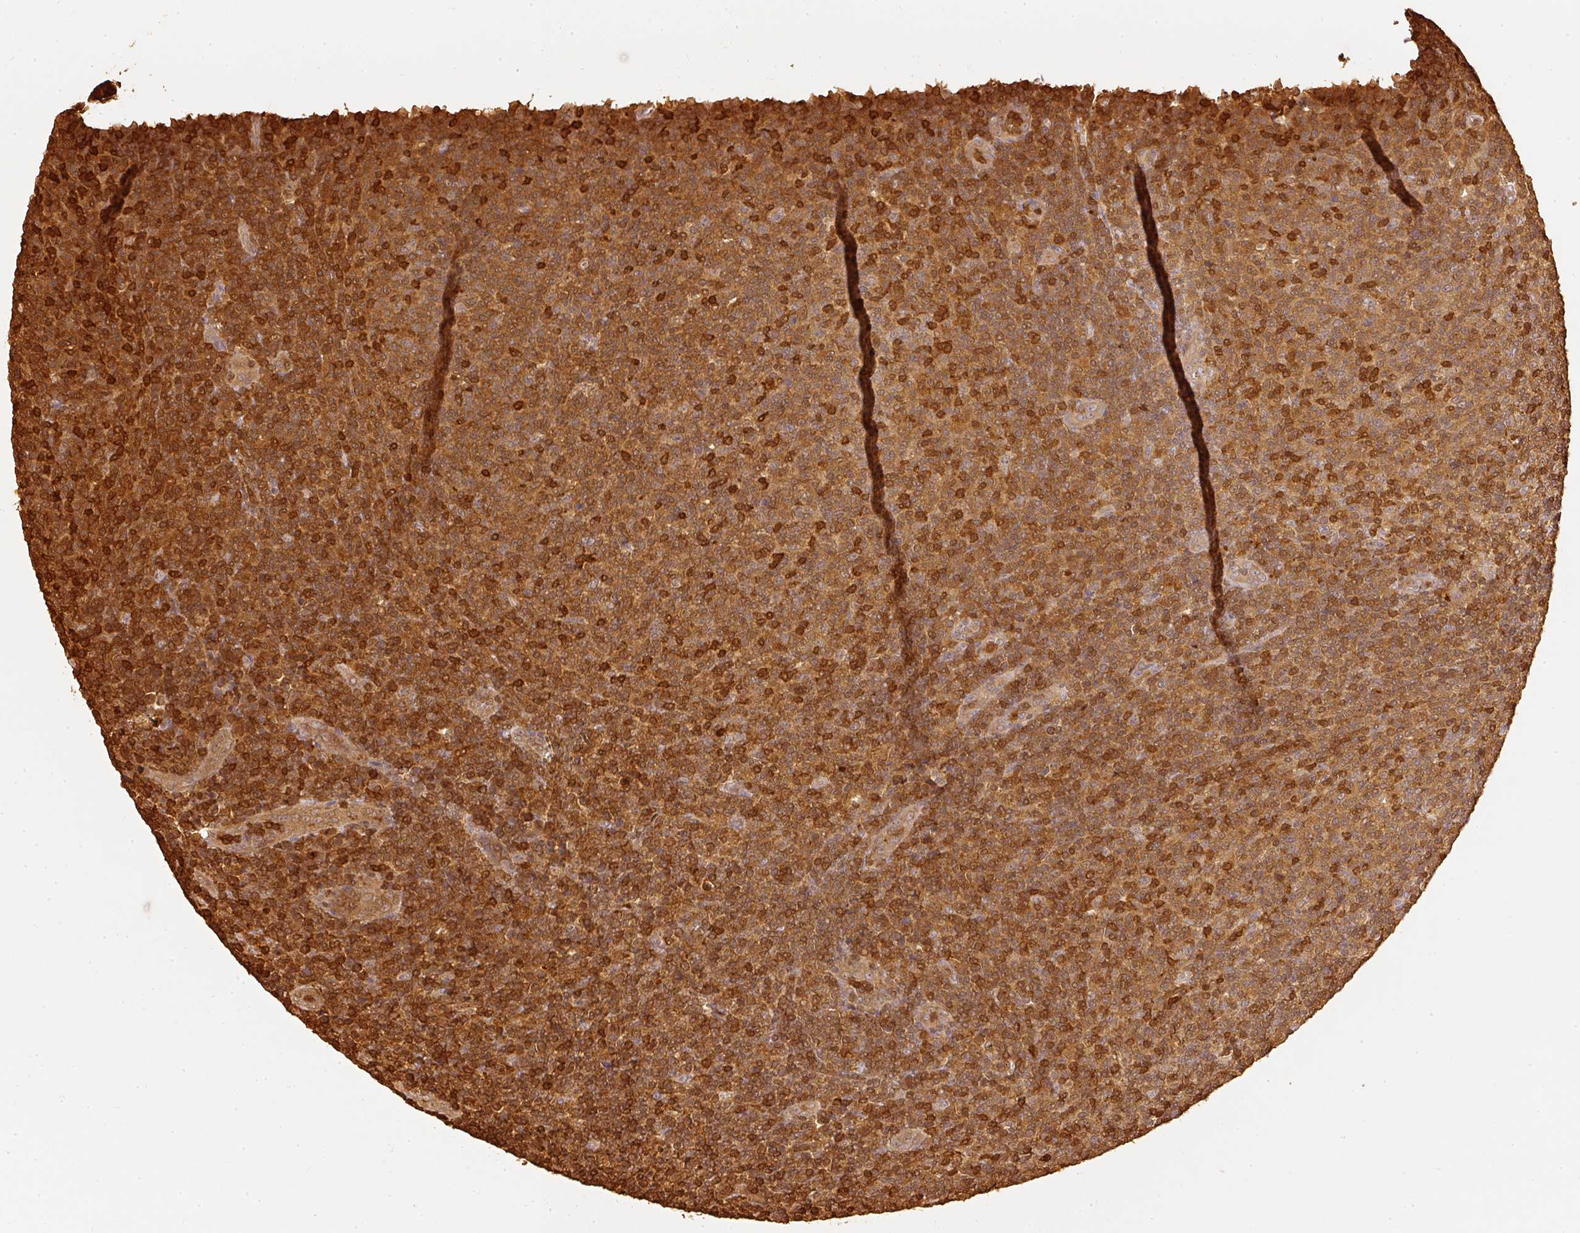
{"staining": {"intensity": "moderate", "quantity": ">75%", "location": "cytoplasmic/membranous,nuclear"}, "tissue": "lymphoma", "cell_type": "Tumor cells", "image_type": "cancer", "snomed": [{"axis": "morphology", "description": "Malignant lymphoma, non-Hodgkin's type, Low grade"}, {"axis": "topography", "description": "Lymph node"}], "caption": "Tumor cells display medium levels of moderate cytoplasmic/membranous and nuclear positivity in approximately >75% of cells in human lymphoma. The protein of interest is stained brown, and the nuclei are stained in blue (DAB IHC with brightfield microscopy, high magnification).", "gene": "PFN1", "patient": {"sex": "male", "age": 66}}